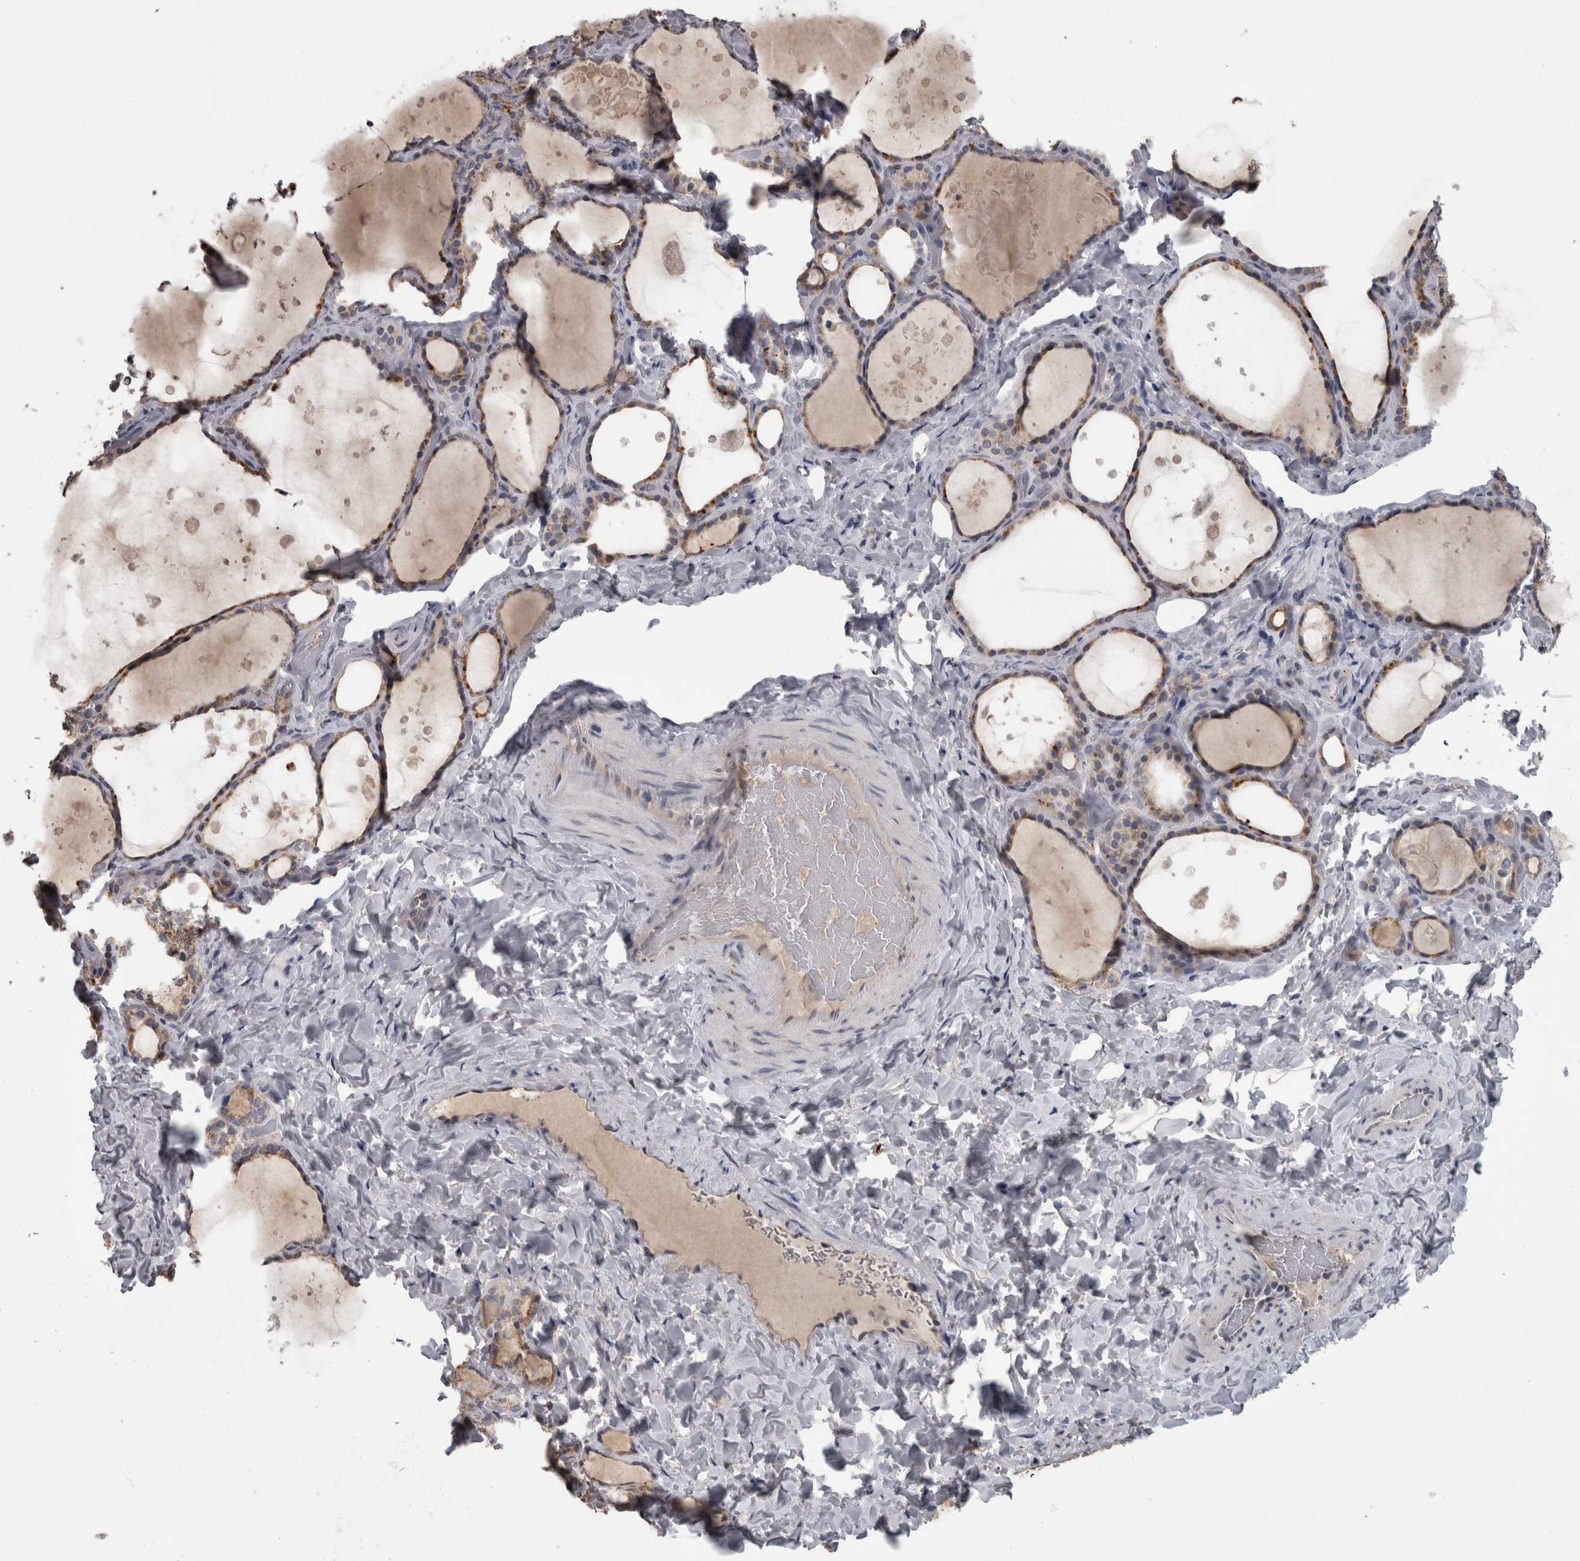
{"staining": {"intensity": "weak", "quantity": "25%-75%", "location": "cytoplasmic/membranous"}, "tissue": "thyroid gland", "cell_type": "Glandular cells", "image_type": "normal", "snomed": [{"axis": "morphology", "description": "Normal tissue, NOS"}, {"axis": "topography", "description": "Thyroid gland"}], "caption": "DAB (3,3'-diaminobenzidine) immunohistochemical staining of unremarkable thyroid gland demonstrates weak cytoplasmic/membranous protein positivity in approximately 25%-75% of glandular cells. (DAB IHC, brown staining for protein, blue staining for nuclei).", "gene": "NAAA", "patient": {"sex": "female", "age": 44}}